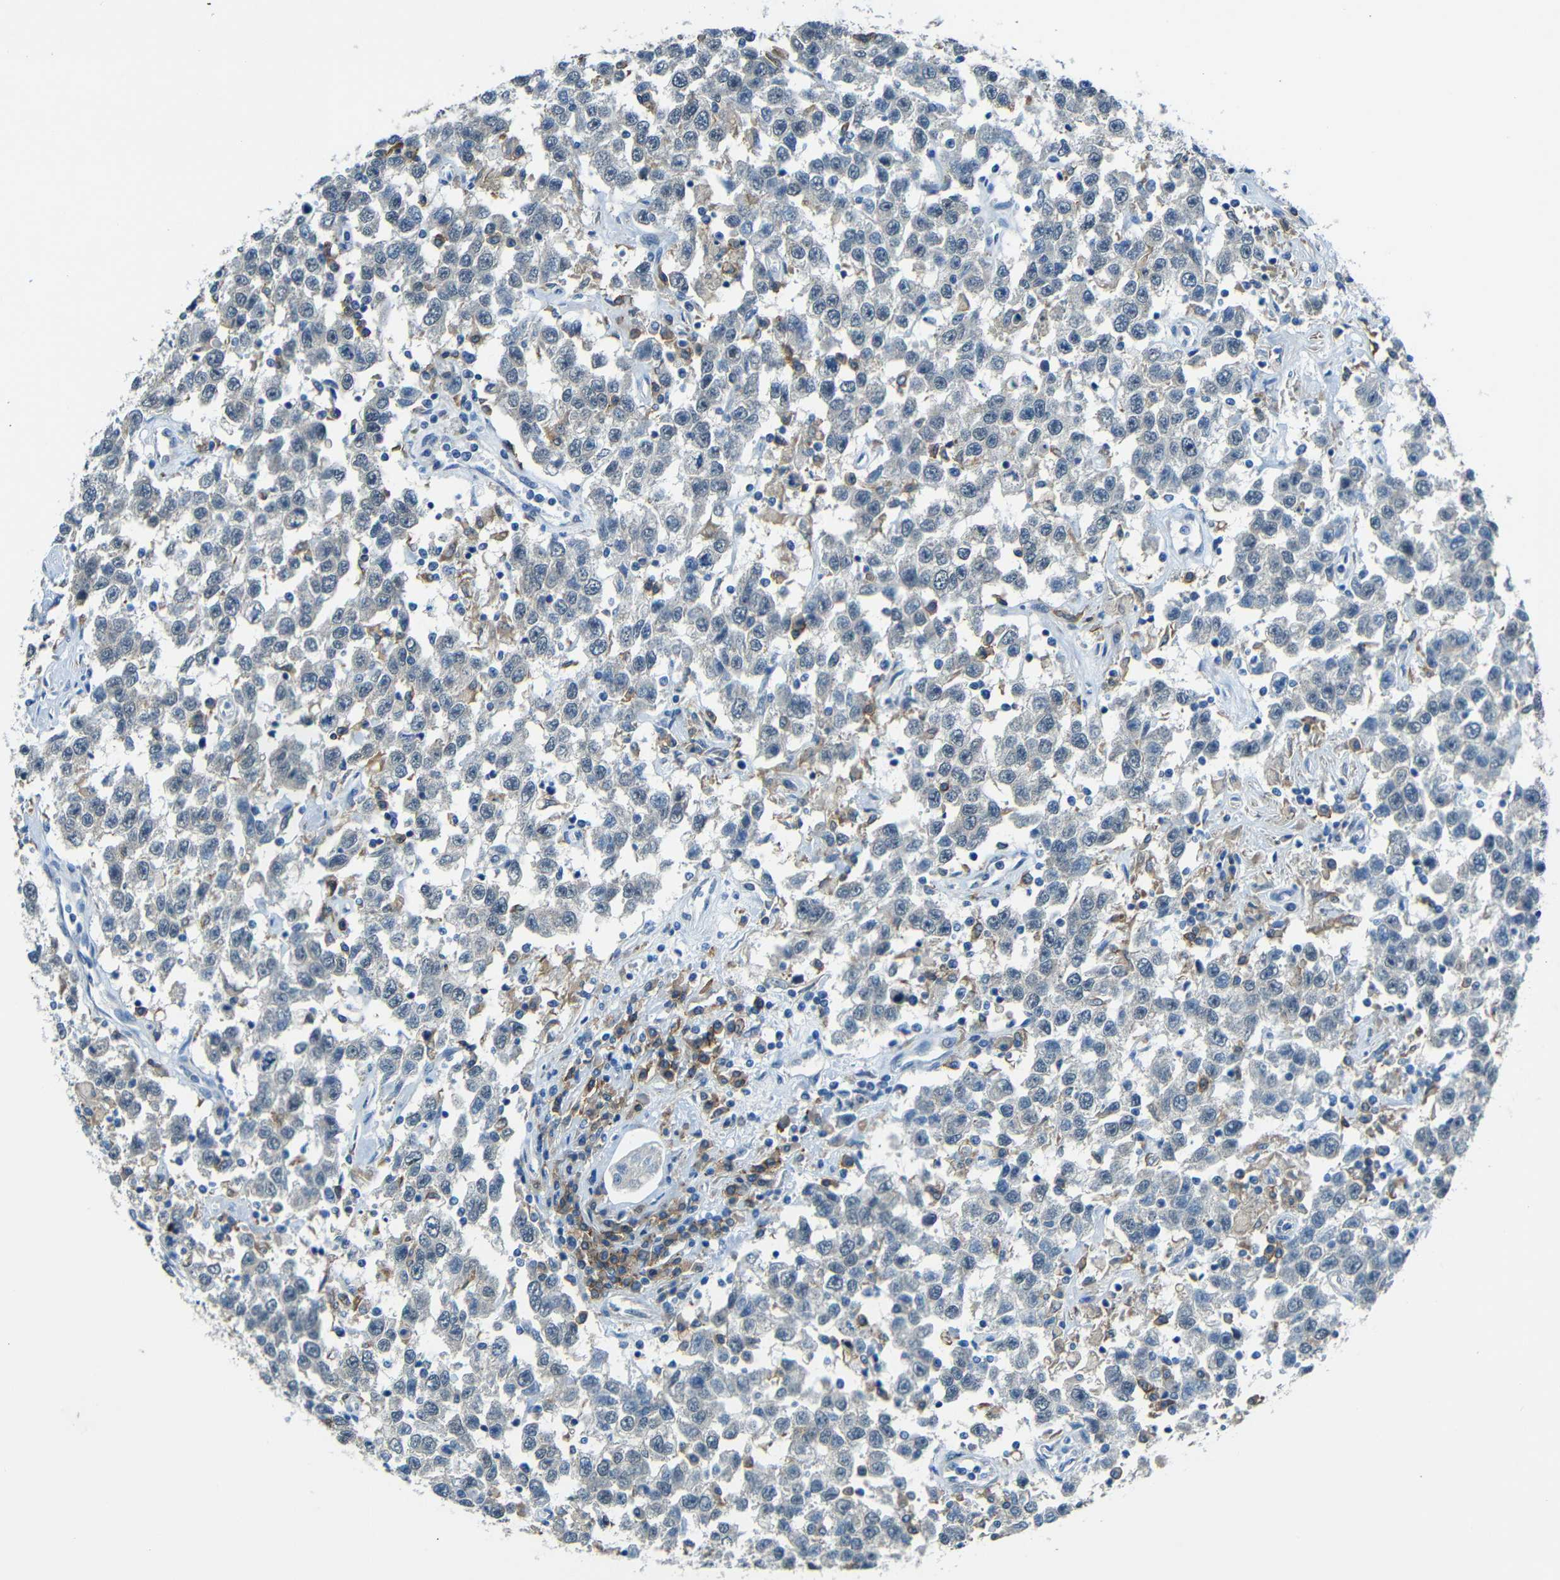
{"staining": {"intensity": "negative", "quantity": "none", "location": "none"}, "tissue": "testis cancer", "cell_type": "Tumor cells", "image_type": "cancer", "snomed": [{"axis": "morphology", "description": "Seminoma, NOS"}, {"axis": "topography", "description": "Testis"}], "caption": "An image of testis cancer stained for a protein shows no brown staining in tumor cells.", "gene": "ANKRD22", "patient": {"sex": "male", "age": 41}}